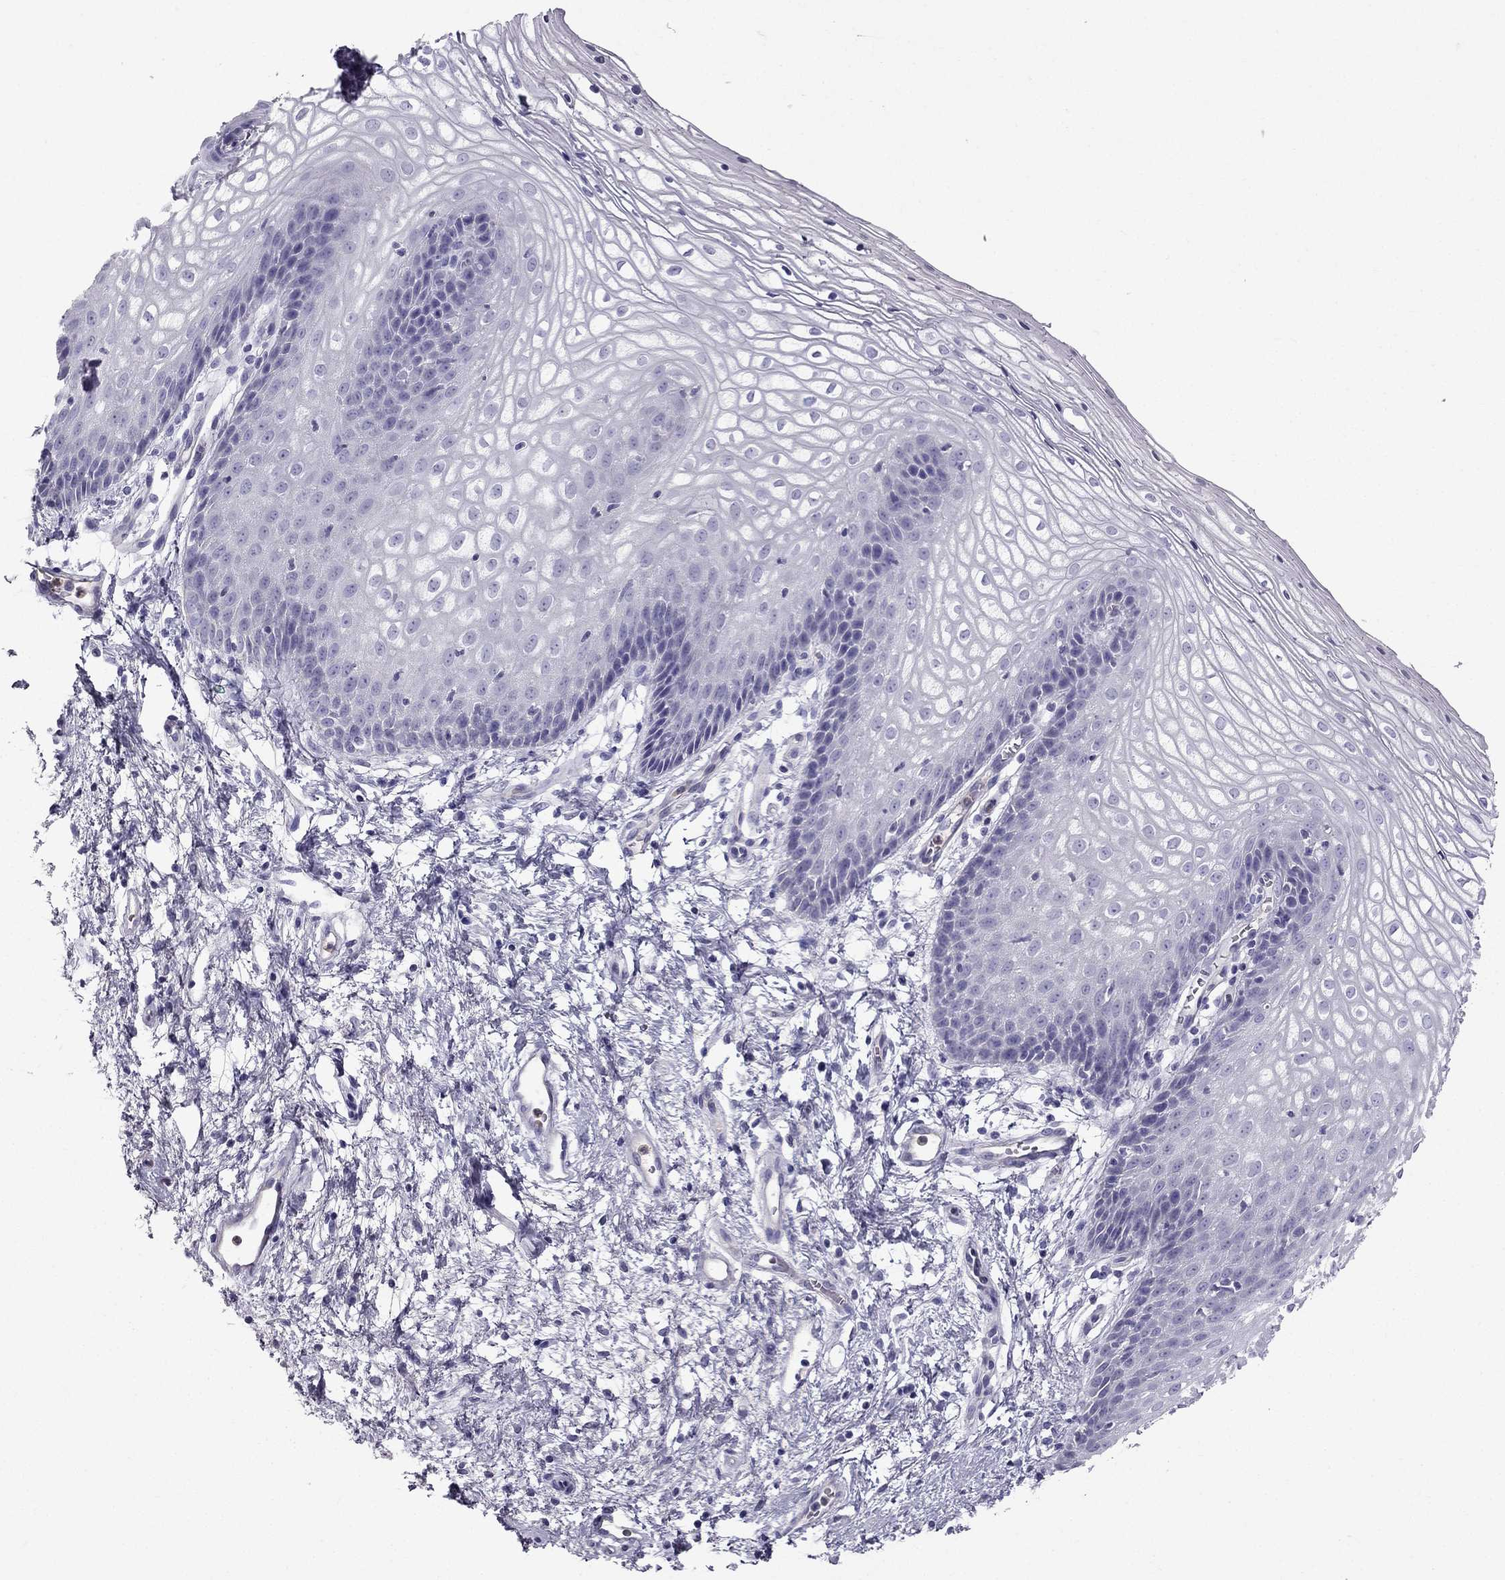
{"staining": {"intensity": "negative", "quantity": "none", "location": "none"}, "tissue": "vagina", "cell_type": "Squamous epithelial cells", "image_type": "normal", "snomed": [{"axis": "morphology", "description": "Normal tissue, NOS"}, {"axis": "topography", "description": "Vagina"}], "caption": "Immunohistochemistry (IHC) histopathology image of unremarkable vagina: vagina stained with DAB displays no significant protein positivity in squamous epithelial cells.", "gene": "STOML3", "patient": {"sex": "female", "age": 34}}